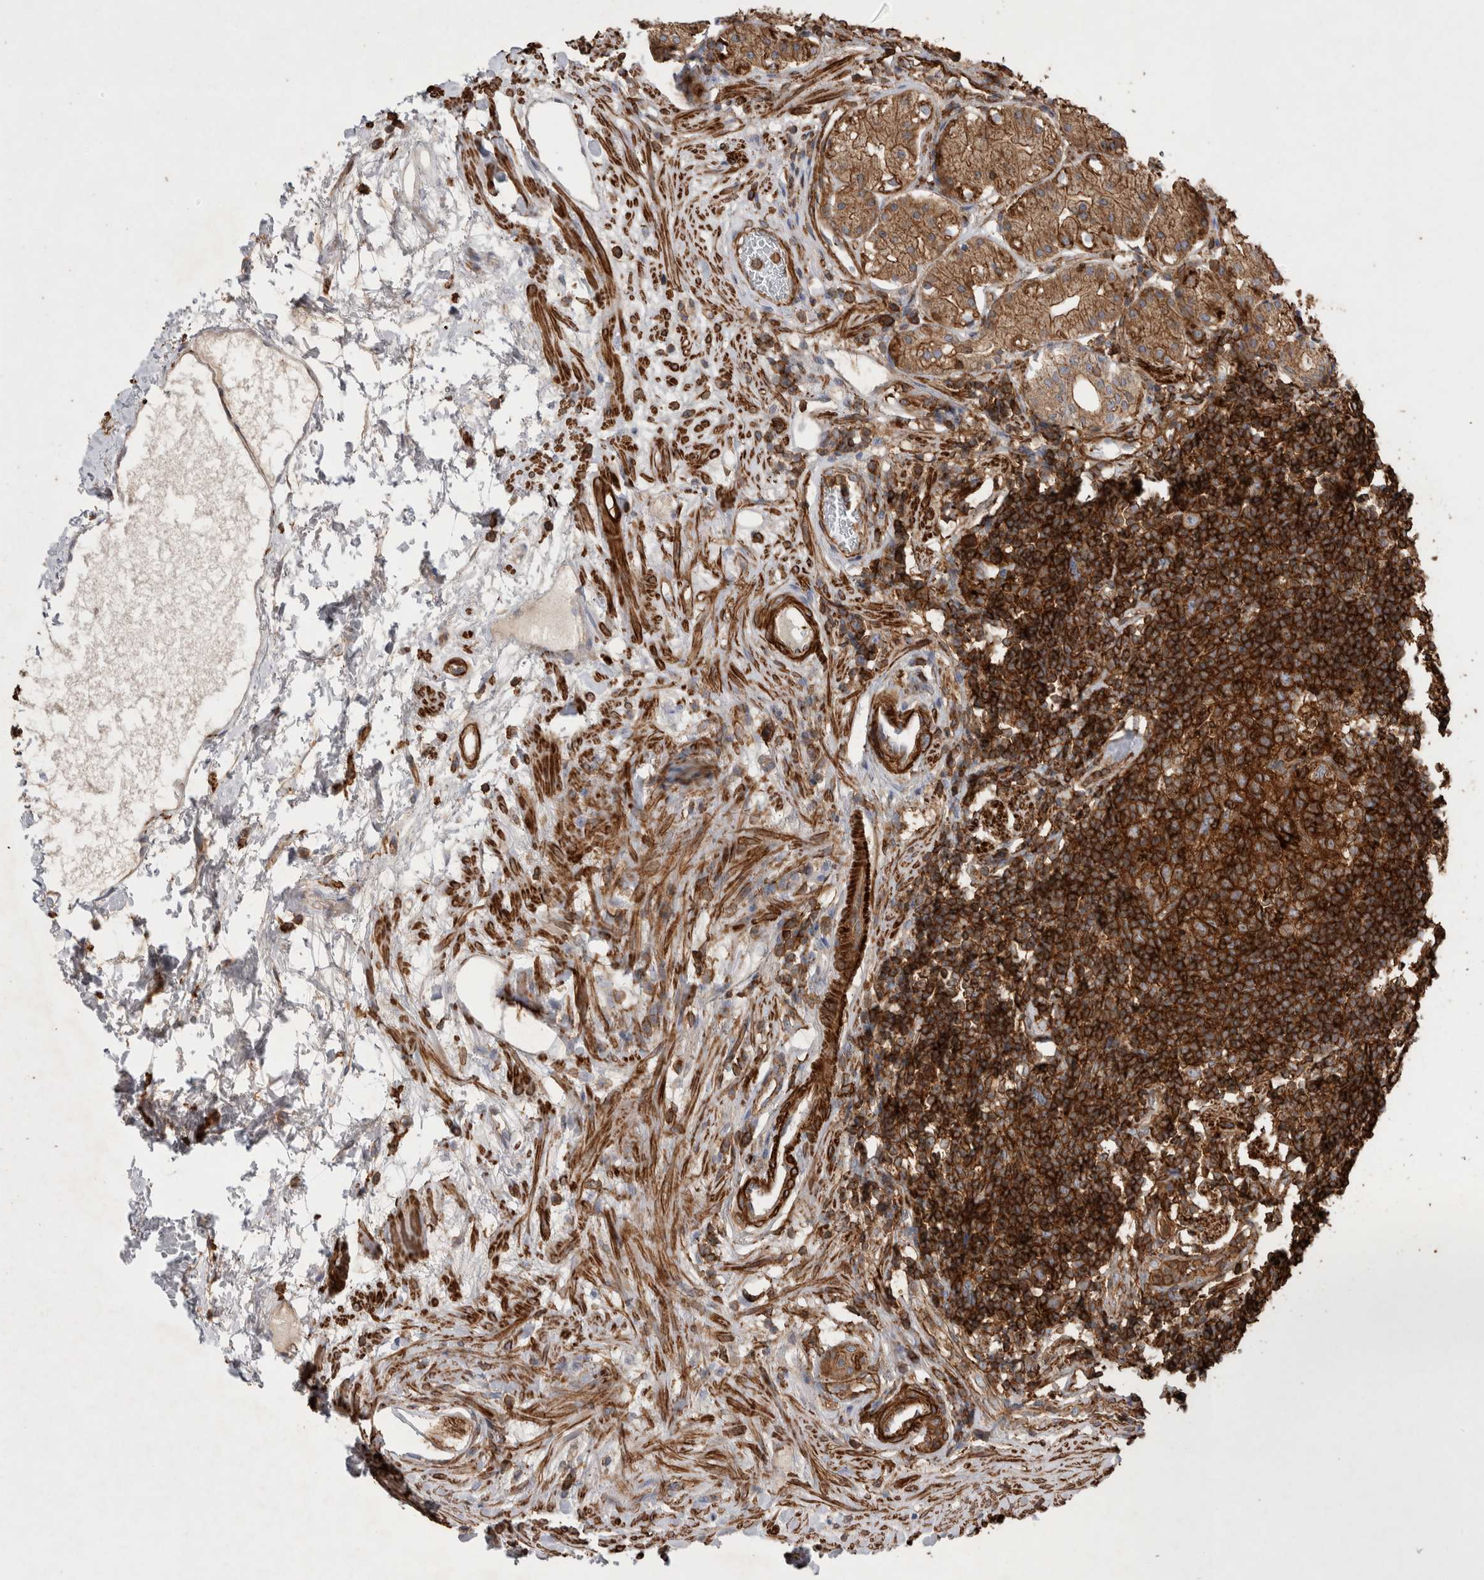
{"staining": {"intensity": "strong", "quantity": ">75%", "location": "cytoplasmic/membranous"}, "tissue": "stomach", "cell_type": "Glandular cells", "image_type": "normal", "snomed": [{"axis": "morphology", "description": "Normal tissue, NOS"}, {"axis": "topography", "description": "Stomach"}, {"axis": "topography", "description": "Stomach, lower"}], "caption": "DAB immunohistochemical staining of unremarkable human stomach shows strong cytoplasmic/membranous protein positivity in about >75% of glandular cells.", "gene": "GPER1", "patient": {"sex": "female", "age": 56}}